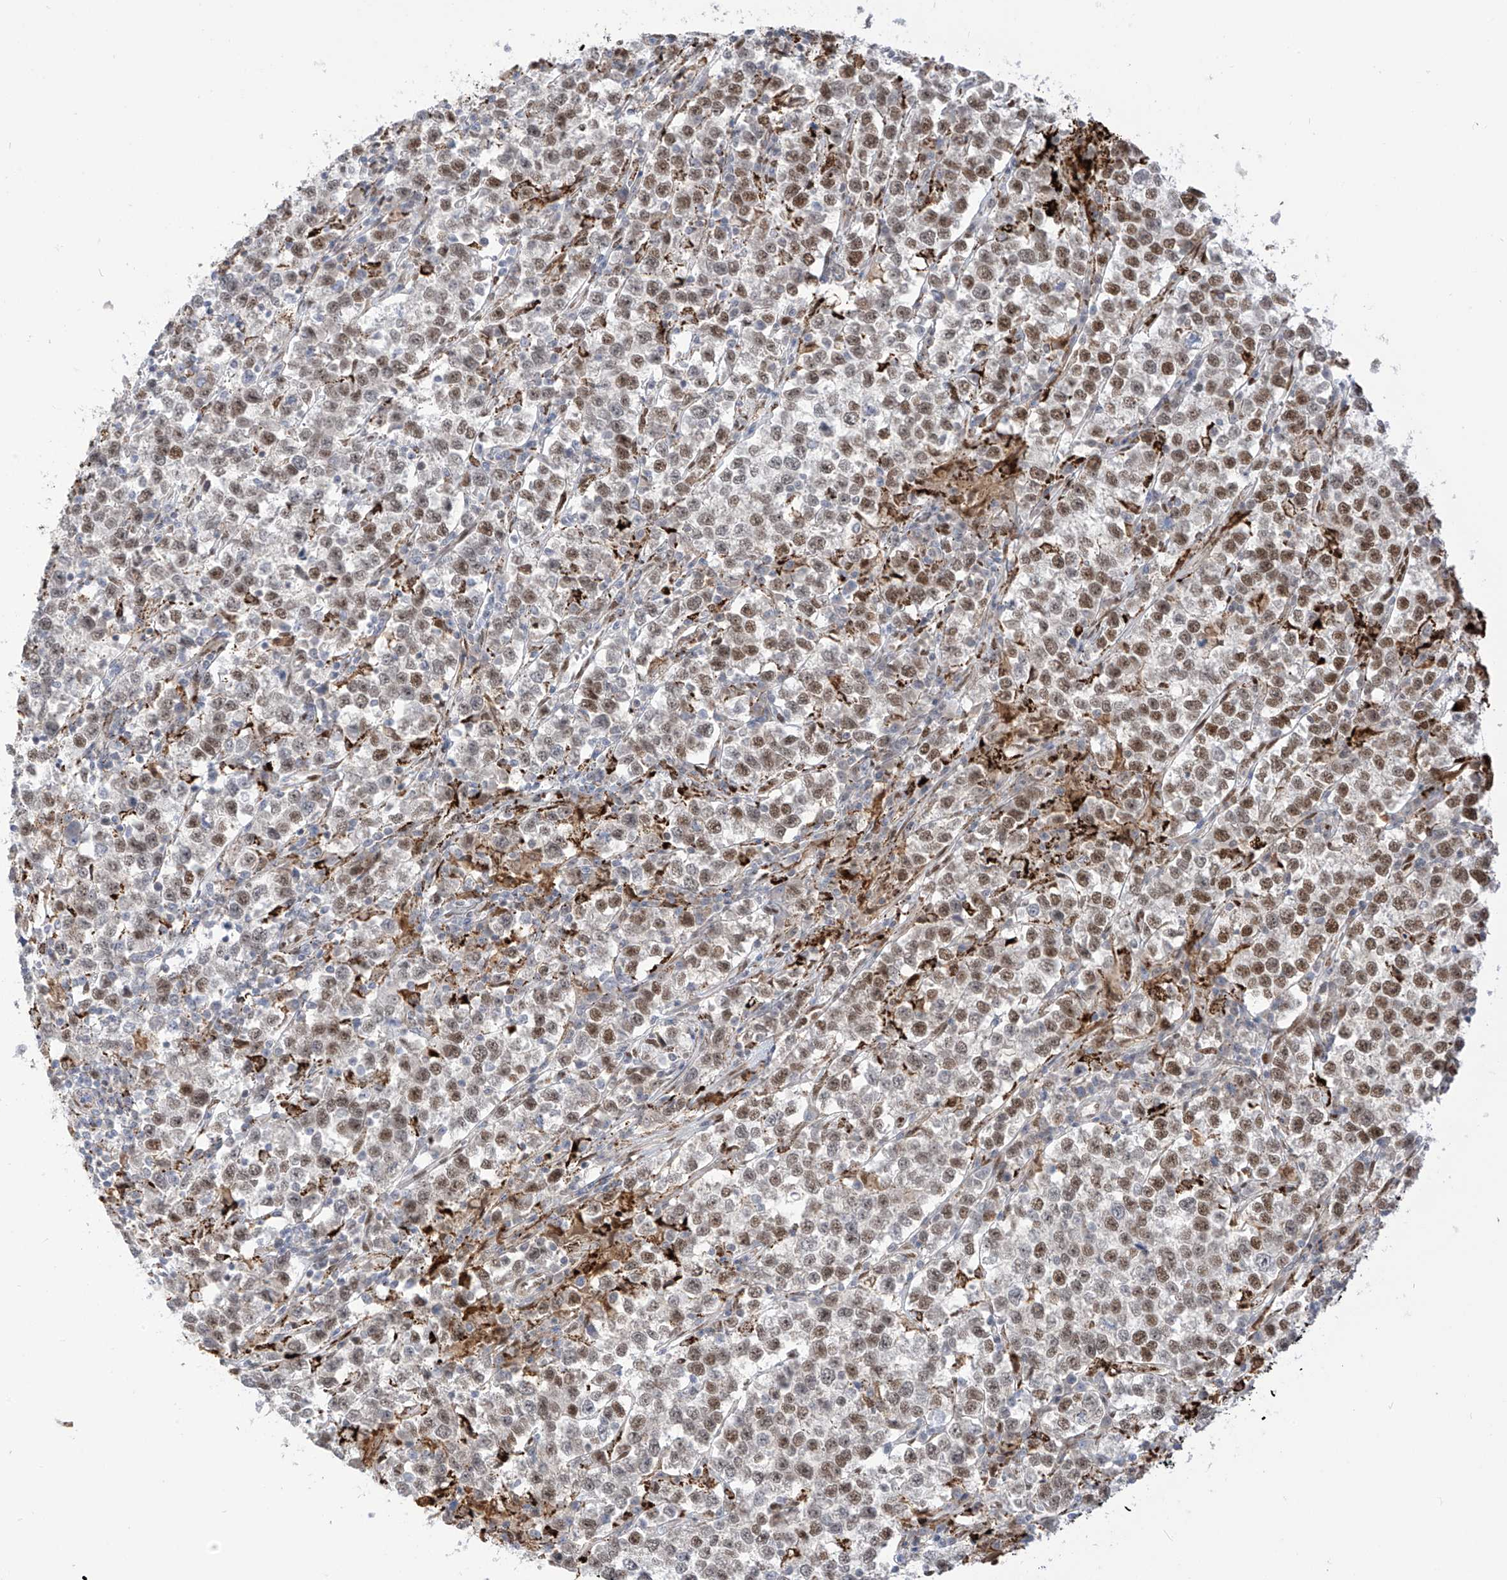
{"staining": {"intensity": "strong", "quantity": "25%-75%", "location": "nuclear"}, "tissue": "testis cancer", "cell_type": "Tumor cells", "image_type": "cancer", "snomed": [{"axis": "morphology", "description": "Normal tissue, NOS"}, {"axis": "morphology", "description": "Seminoma, NOS"}, {"axis": "topography", "description": "Testis"}], "caption": "This micrograph demonstrates immunohistochemistry staining of human testis cancer (seminoma), with high strong nuclear expression in about 25%-75% of tumor cells.", "gene": "PM20D2", "patient": {"sex": "male", "age": 43}}